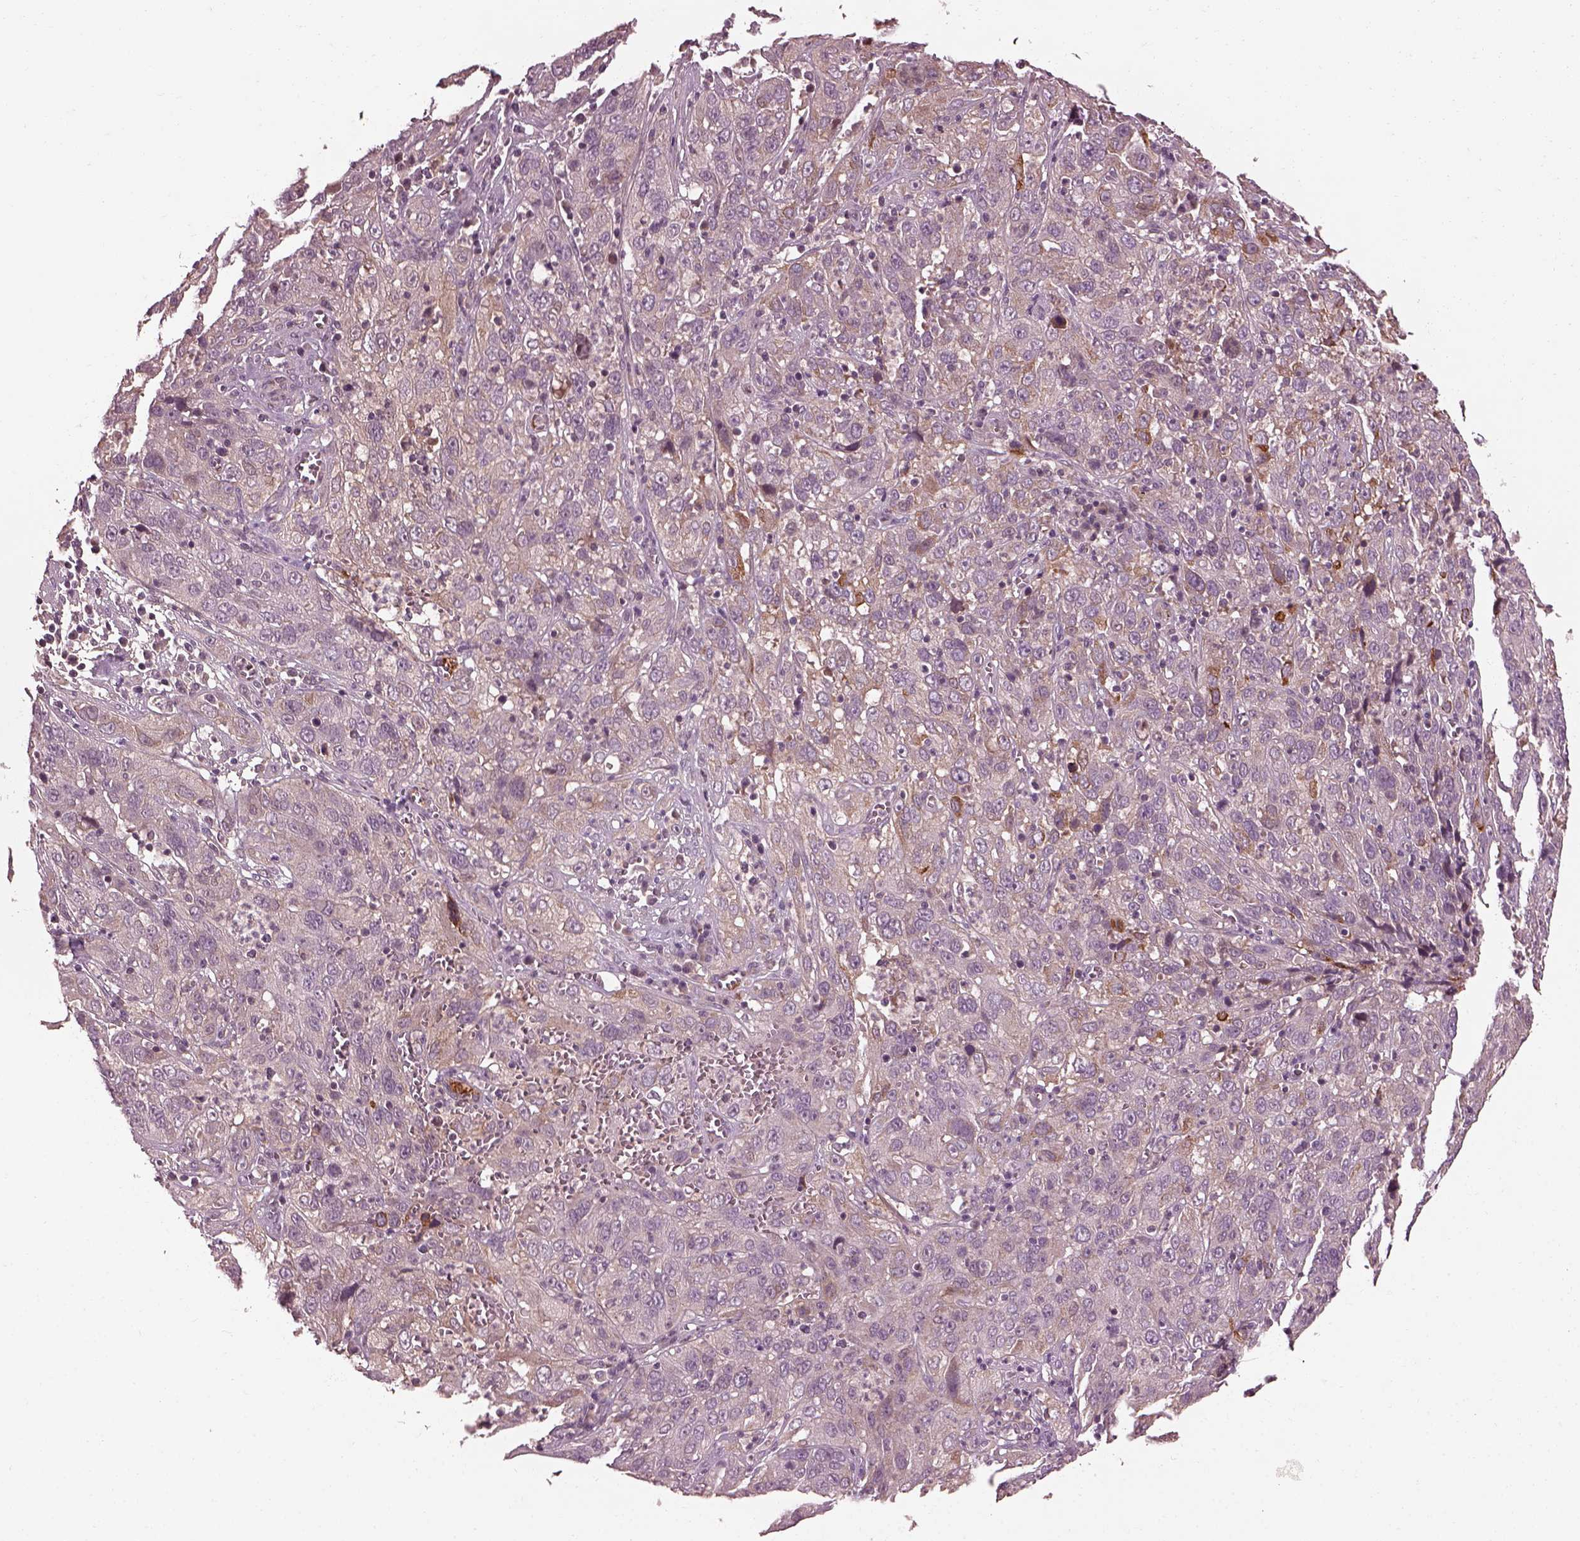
{"staining": {"intensity": "moderate", "quantity": "<25%", "location": "cytoplasmic/membranous"}, "tissue": "cervical cancer", "cell_type": "Tumor cells", "image_type": "cancer", "snomed": [{"axis": "morphology", "description": "Squamous cell carcinoma, NOS"}, {"axis": "topography", "description": "Cervix"}], "caption": "An image of cervical cancer (squamous cell carcinoma) stained for a protein demonstrates moderate cytoplasmic/membranous brown staining in tumor cells.", "gene": "EFEMP1", "patient": {"sex": "female", "age": 32}}